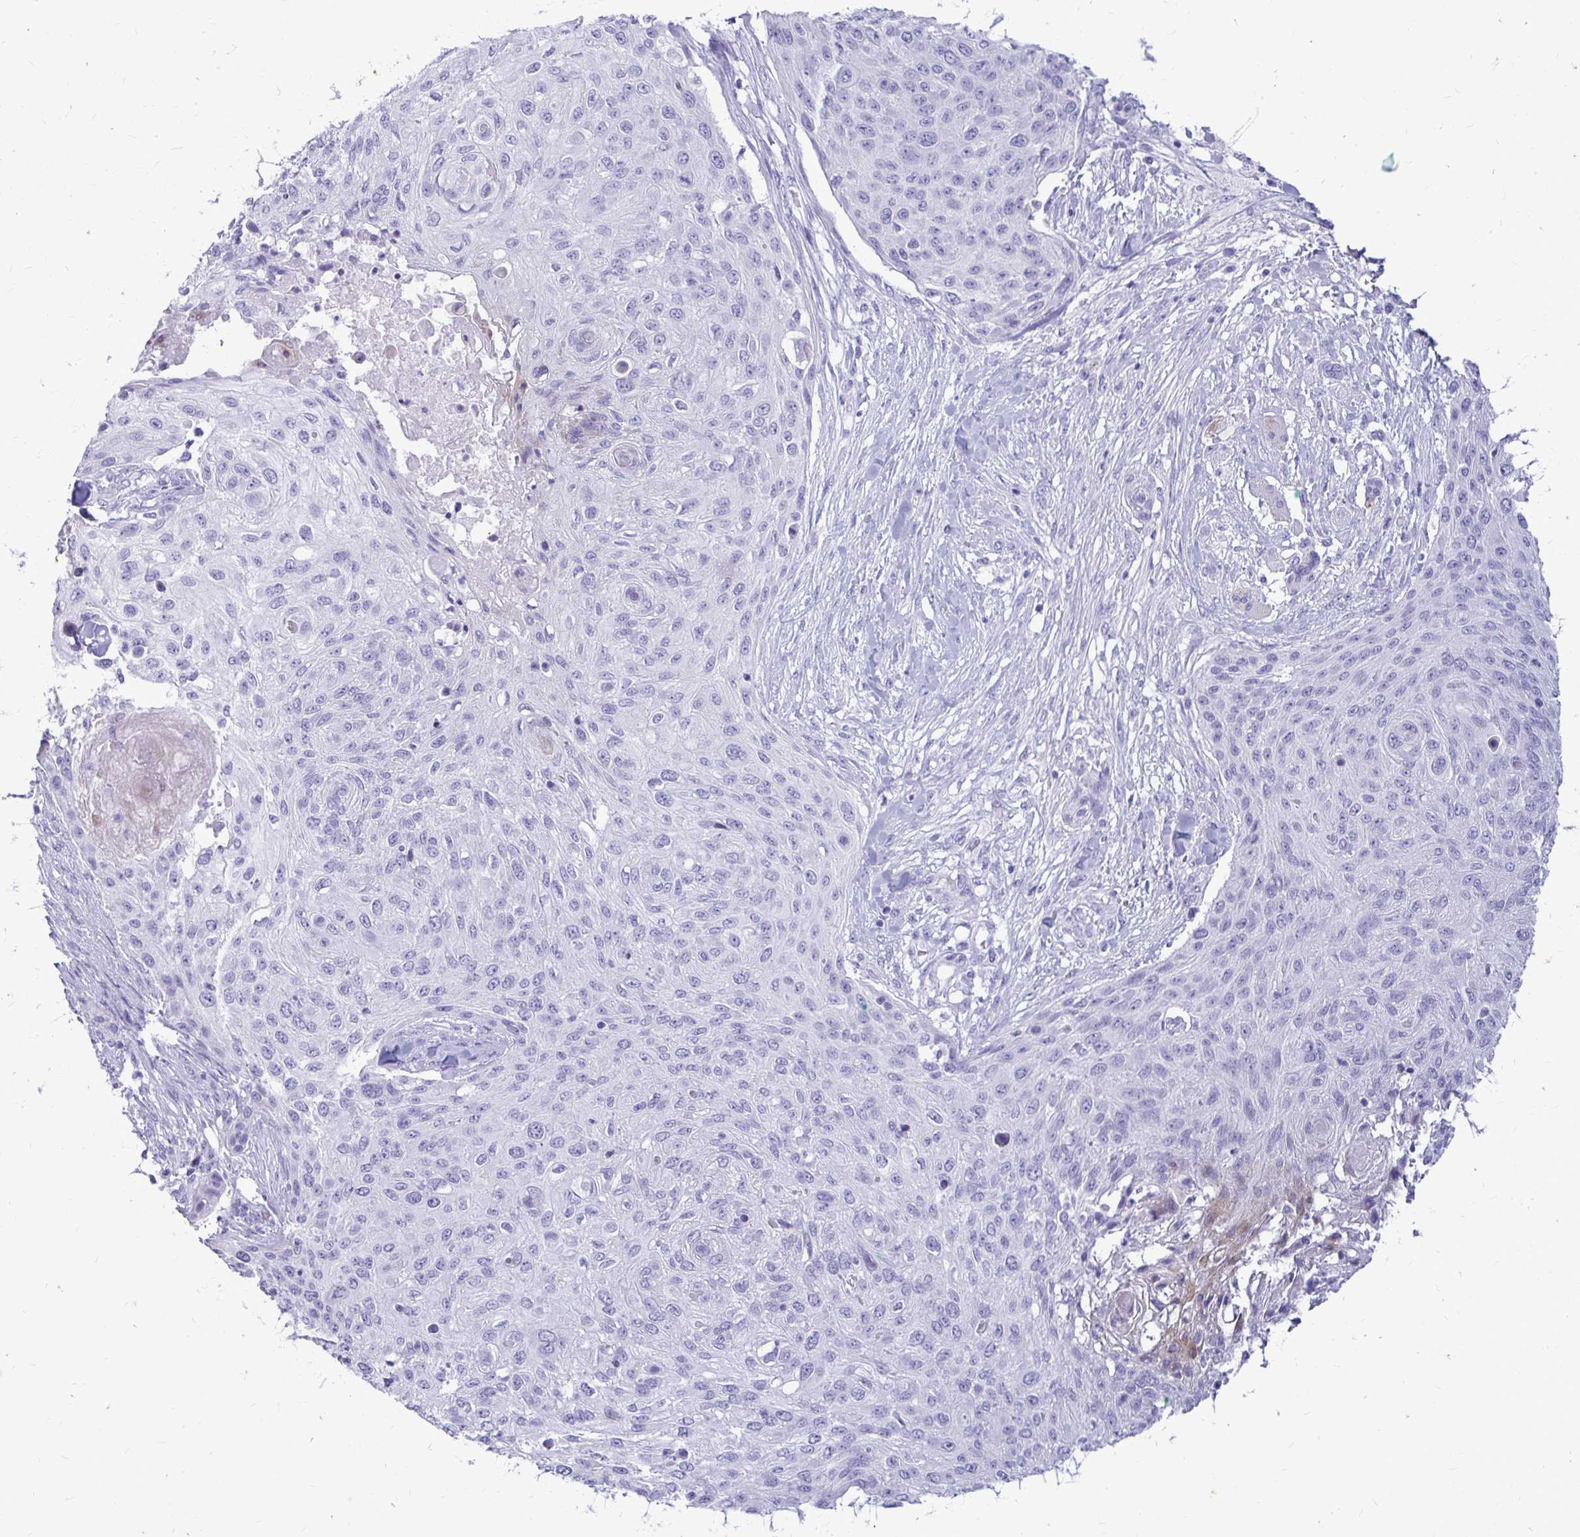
{"staining": {"intensity": "negative", "quantity": "none", "location": "none"}, "tissue": "skin cancer", "cell_type": "Tumor cells", "image_type": "cancer", "snomed": [{"axis": "morphology", "description": "Squamous cell carcinoma, NOS"}, {"axis": "topography", "description": "Skin"}], "caption": "Squamous cell carcinoma (skin) stained for a protein using immunohistochemistry displays no staining tumor cells.", "gene": "NANOGNB", "patient": {"sex": "female", "age": 87}}